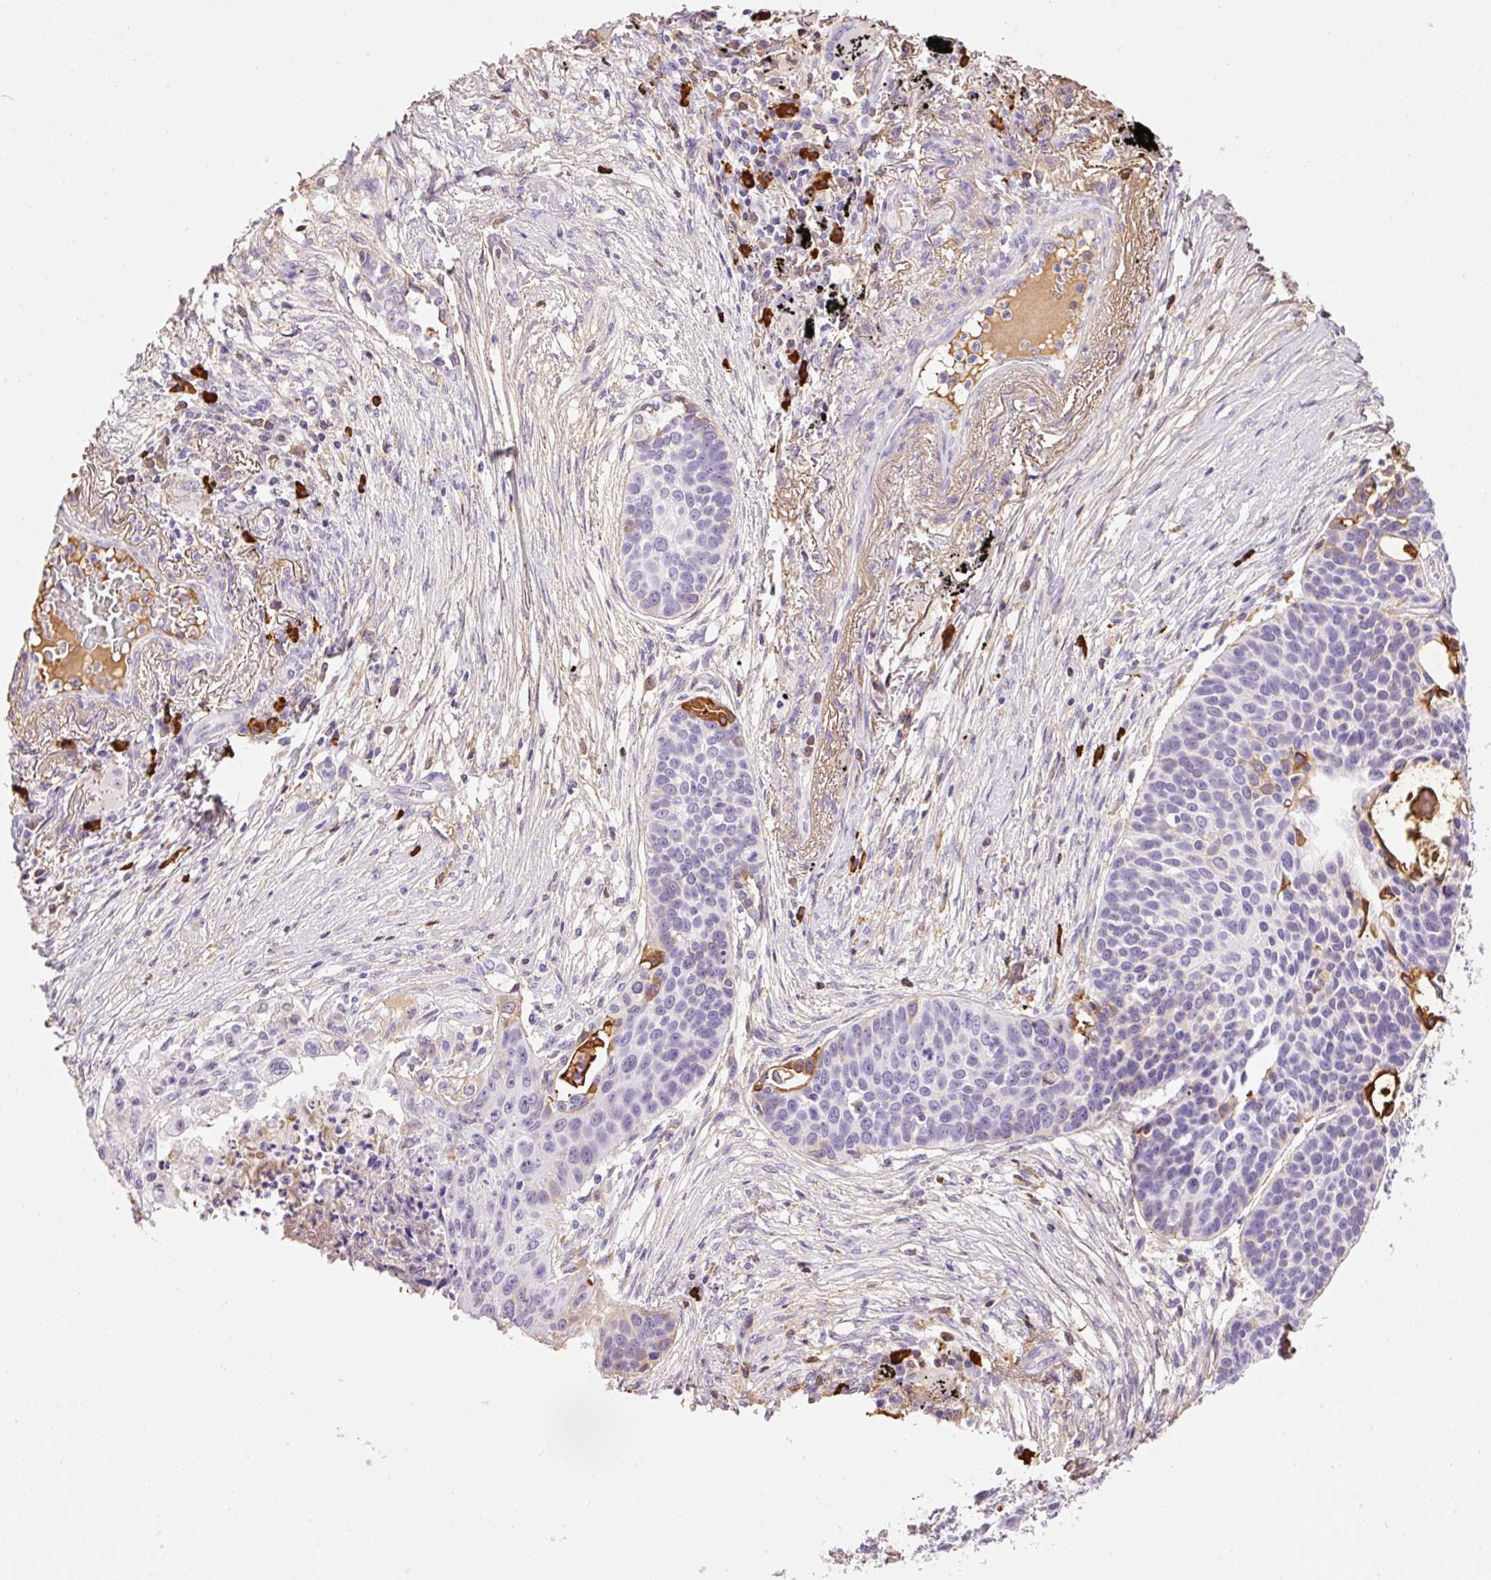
{"staining": {"intensity": "negative", "quantity": "none", "location": "none"}, "tissue": "lung cancer", "cell_type": "Tumor cells", "image_type": "cancer", "snomed": [{"axis": "morphology", "description": "Squamous cell carcinoma, NOS"}, {"axis": "topography", "description": "Lung"}], "caption": "The histopathology image exhibits no significant positivity in tumor cells of lung cancer (squamous cell carcinoma).", "gene": "PRPF38B", "patient": {"sex": "male", "age": 71}}